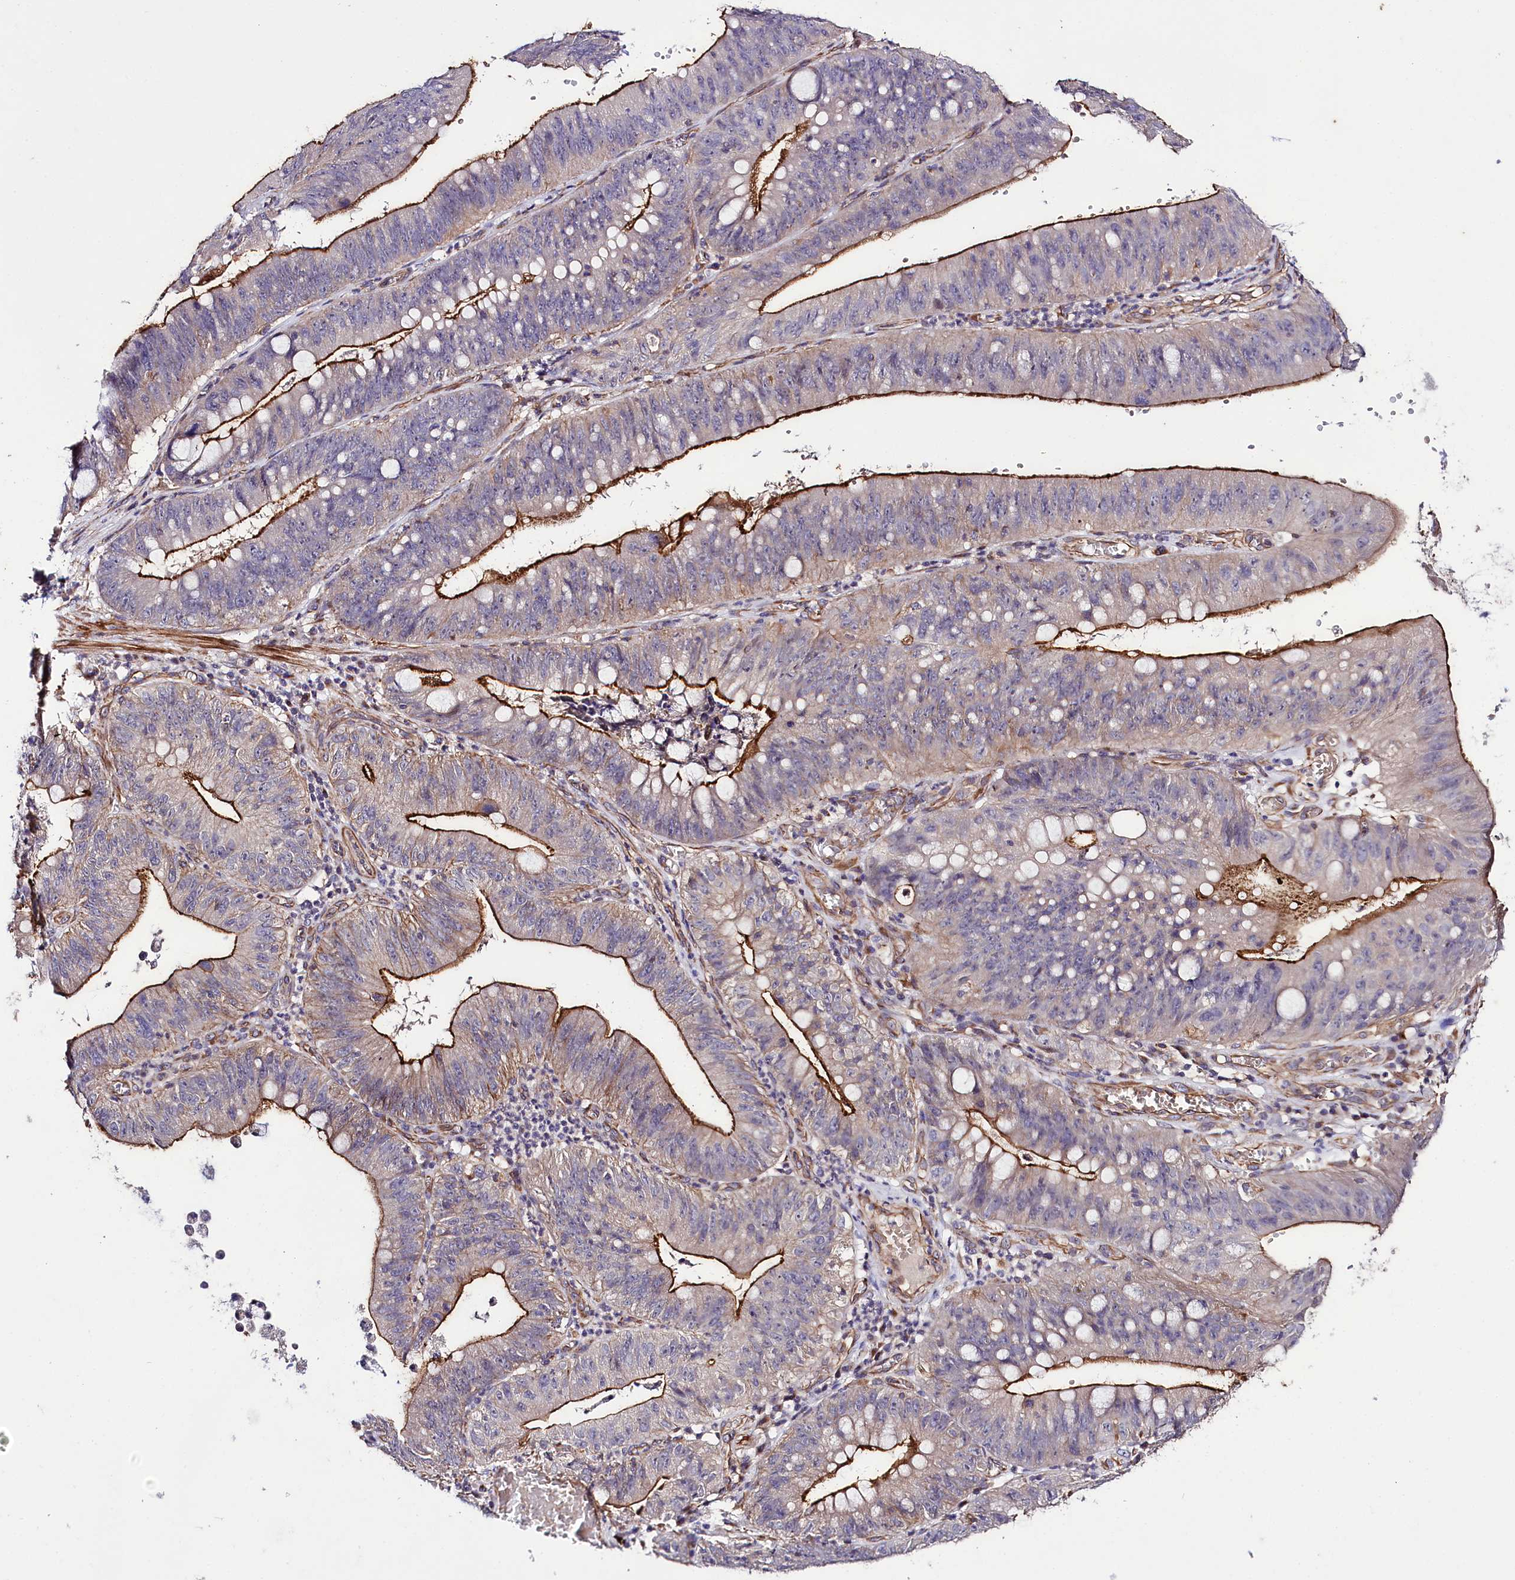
{"staining": {"intensity": "strong", "quantity": "25%-75%", "location": "cytoplasmic/membranous"}, "tissue": "stomach cancer", "cell_type": "Tumor cells", "image_type": "cancer", "snomed": [{"axis": "morphology", "description": "Adenocarcinoma, NOS"}, {"axis": "topography", "description": "Stomach"}], "caption": "IHC of human stomach cancer demonstrates high levels of strong cytoplasmic/membranous expression in about 25%-75% of tumor cells.", "gene": "SLC7A1", "patient": {"sex": "male", "age": 59}}